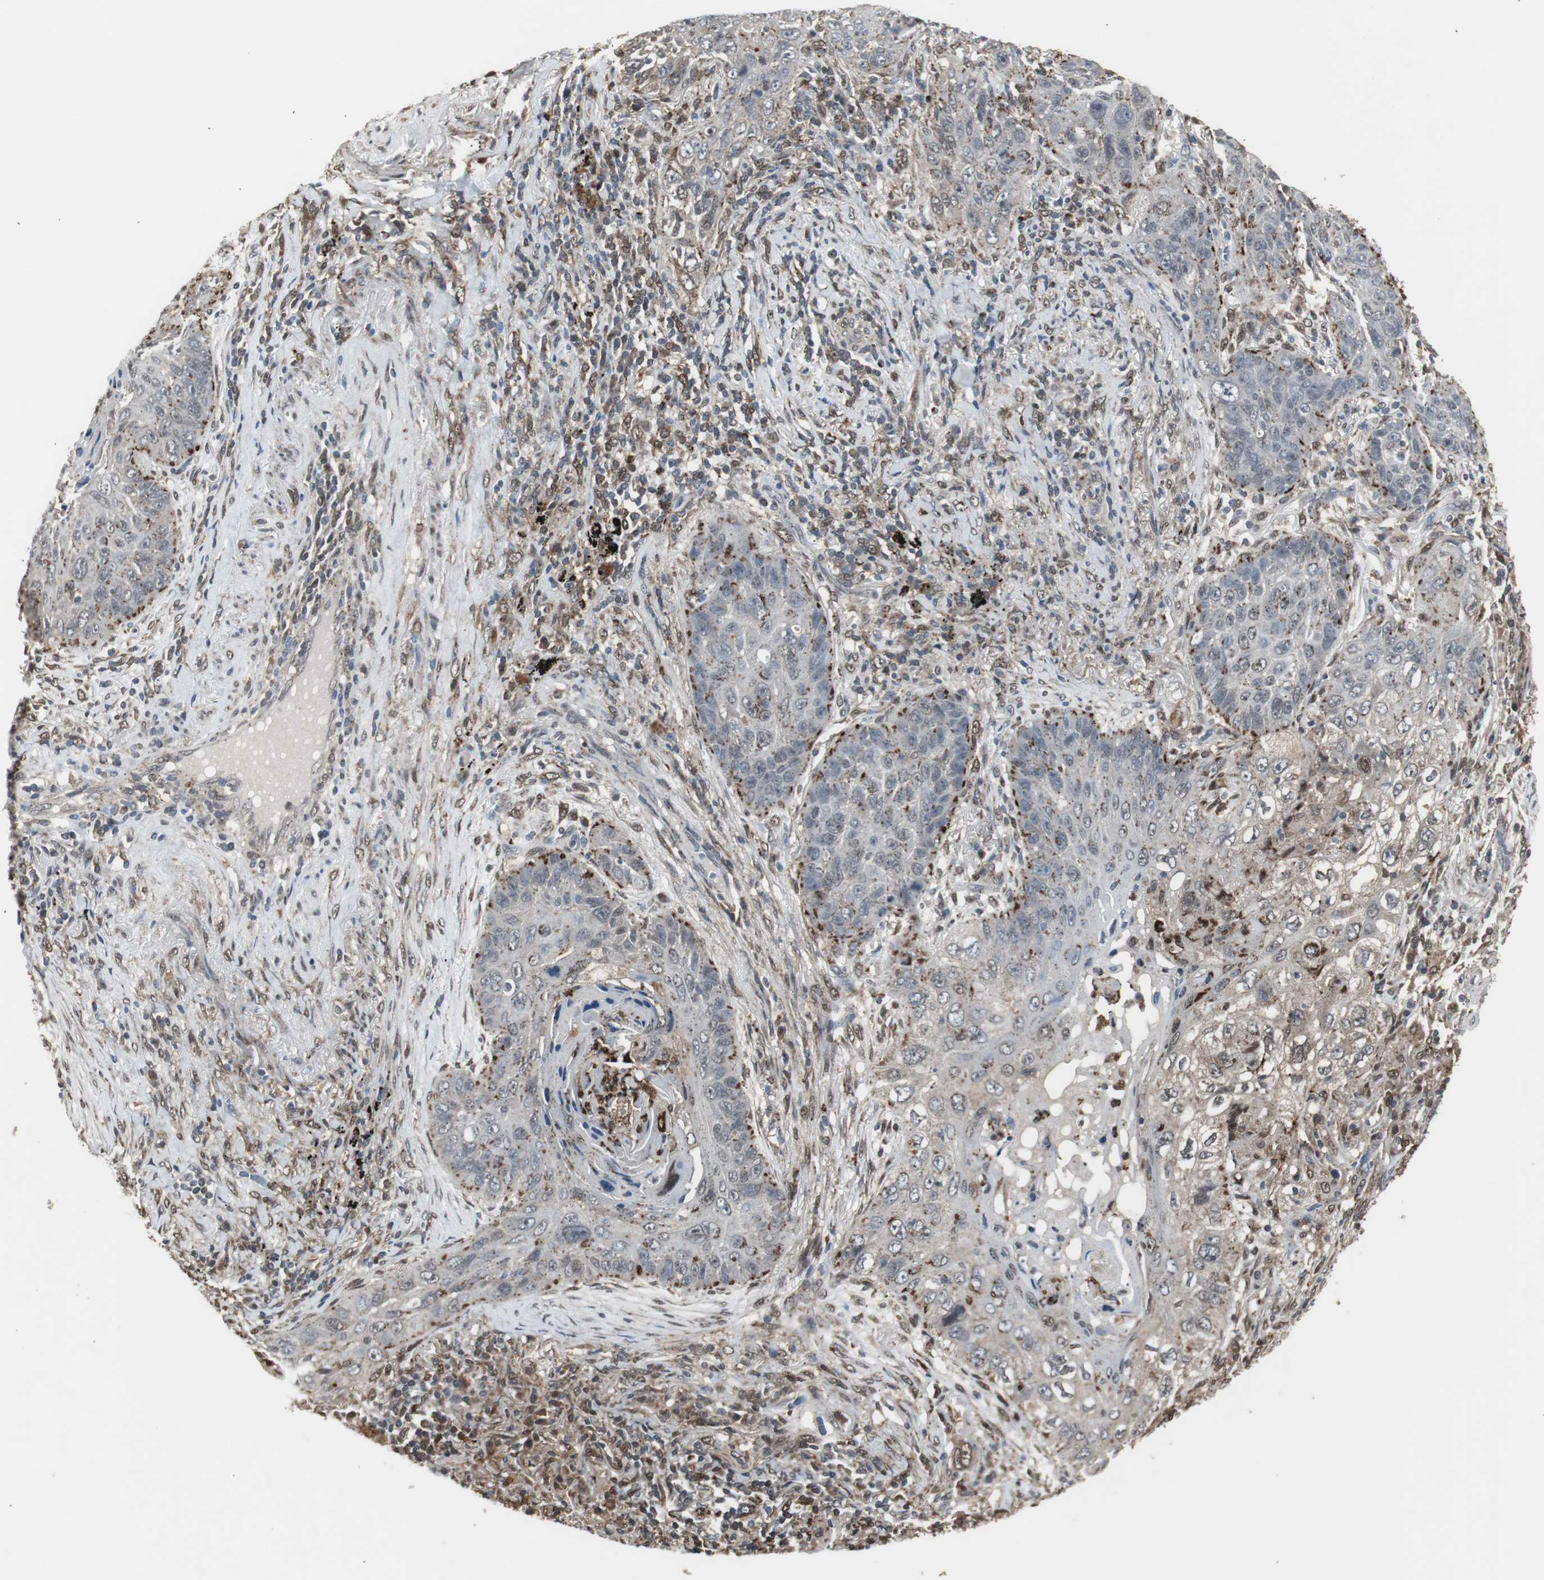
{"staining": {"intensity": "moderate", "quantity": "<25%", "location": "cytoplasmic/membranous"}, "tissue": "lung cancer", "cell_type": "Tumor cells", "image_type": "cancer", "snomed": [{"axis": "morphology", "description": "Squamous cell carcinoma, NOS"}, {"axis": "topography", "description": "Lung"}], "caption": "Protein staining by immunohistochemistry demonstrates moderate cytoplasmic/membranous expression in approximately <25% of tumor cells in lung cancer (squamous cell carcinoma).", "gene": "PLIN3", "patient": {"sex": "female", "age": 67}}